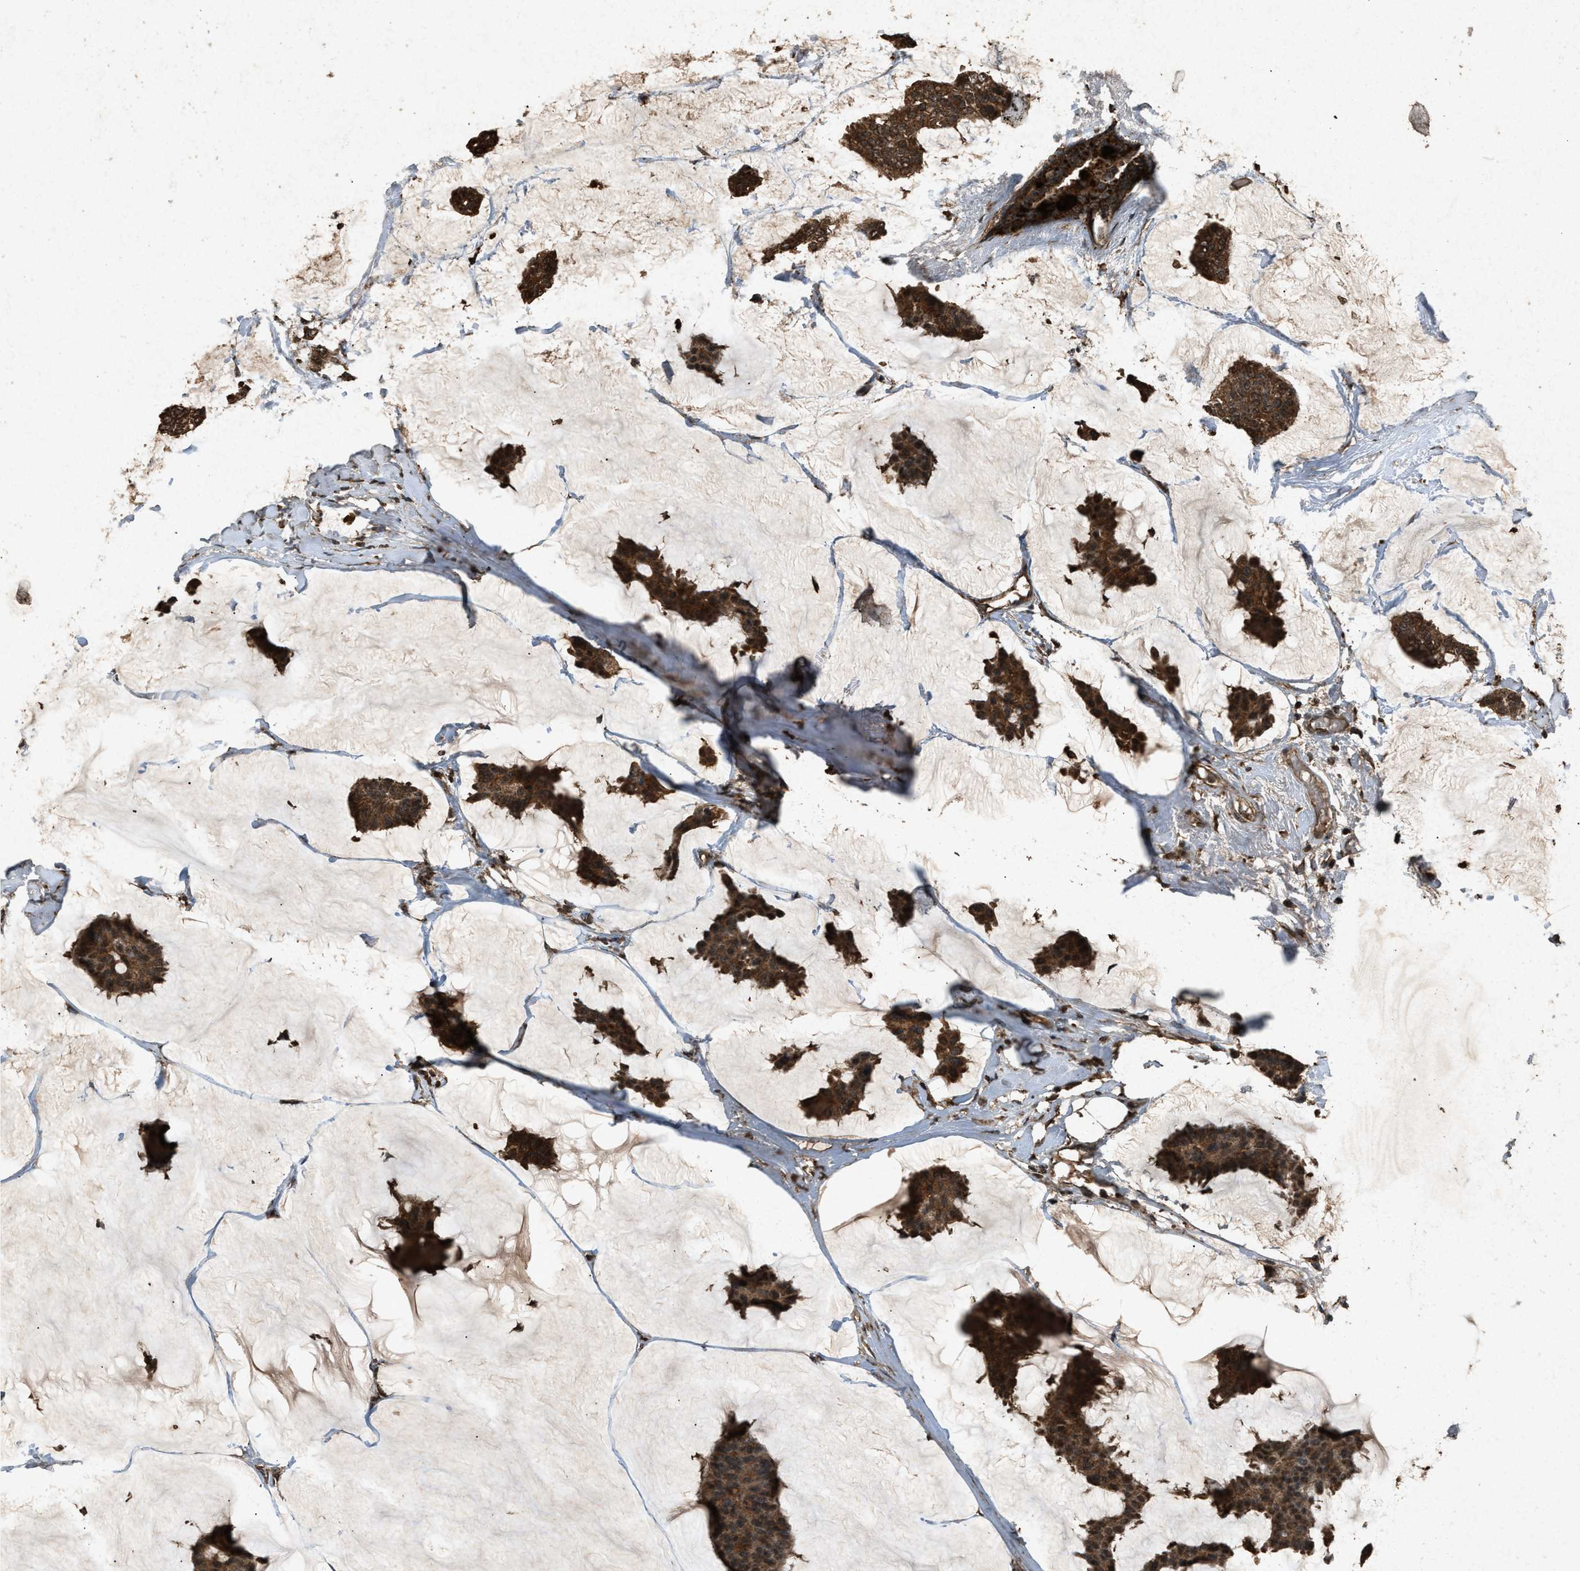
{"staining": {"intensity": "strong", "quantity": ">75%", "location": "cytoplasmic/membranous"}, "tissue": "breast cancer", "cell_type": "Tumor cells", "image_type": "cancer", "snomed": [{"axis": "morphology", "description": "Duct carcinoma"}, {"axis": "topography", "description": "Breast"}], "caption": "Immunohistochemical staining of human breast cancer (intraductal carcinoma) demonstrates strong cytoplasmic/membranous protein staining in about >75% of tumor cells.", "gene": "OAS1", "patient": {"sex": "female", "age": 93}}